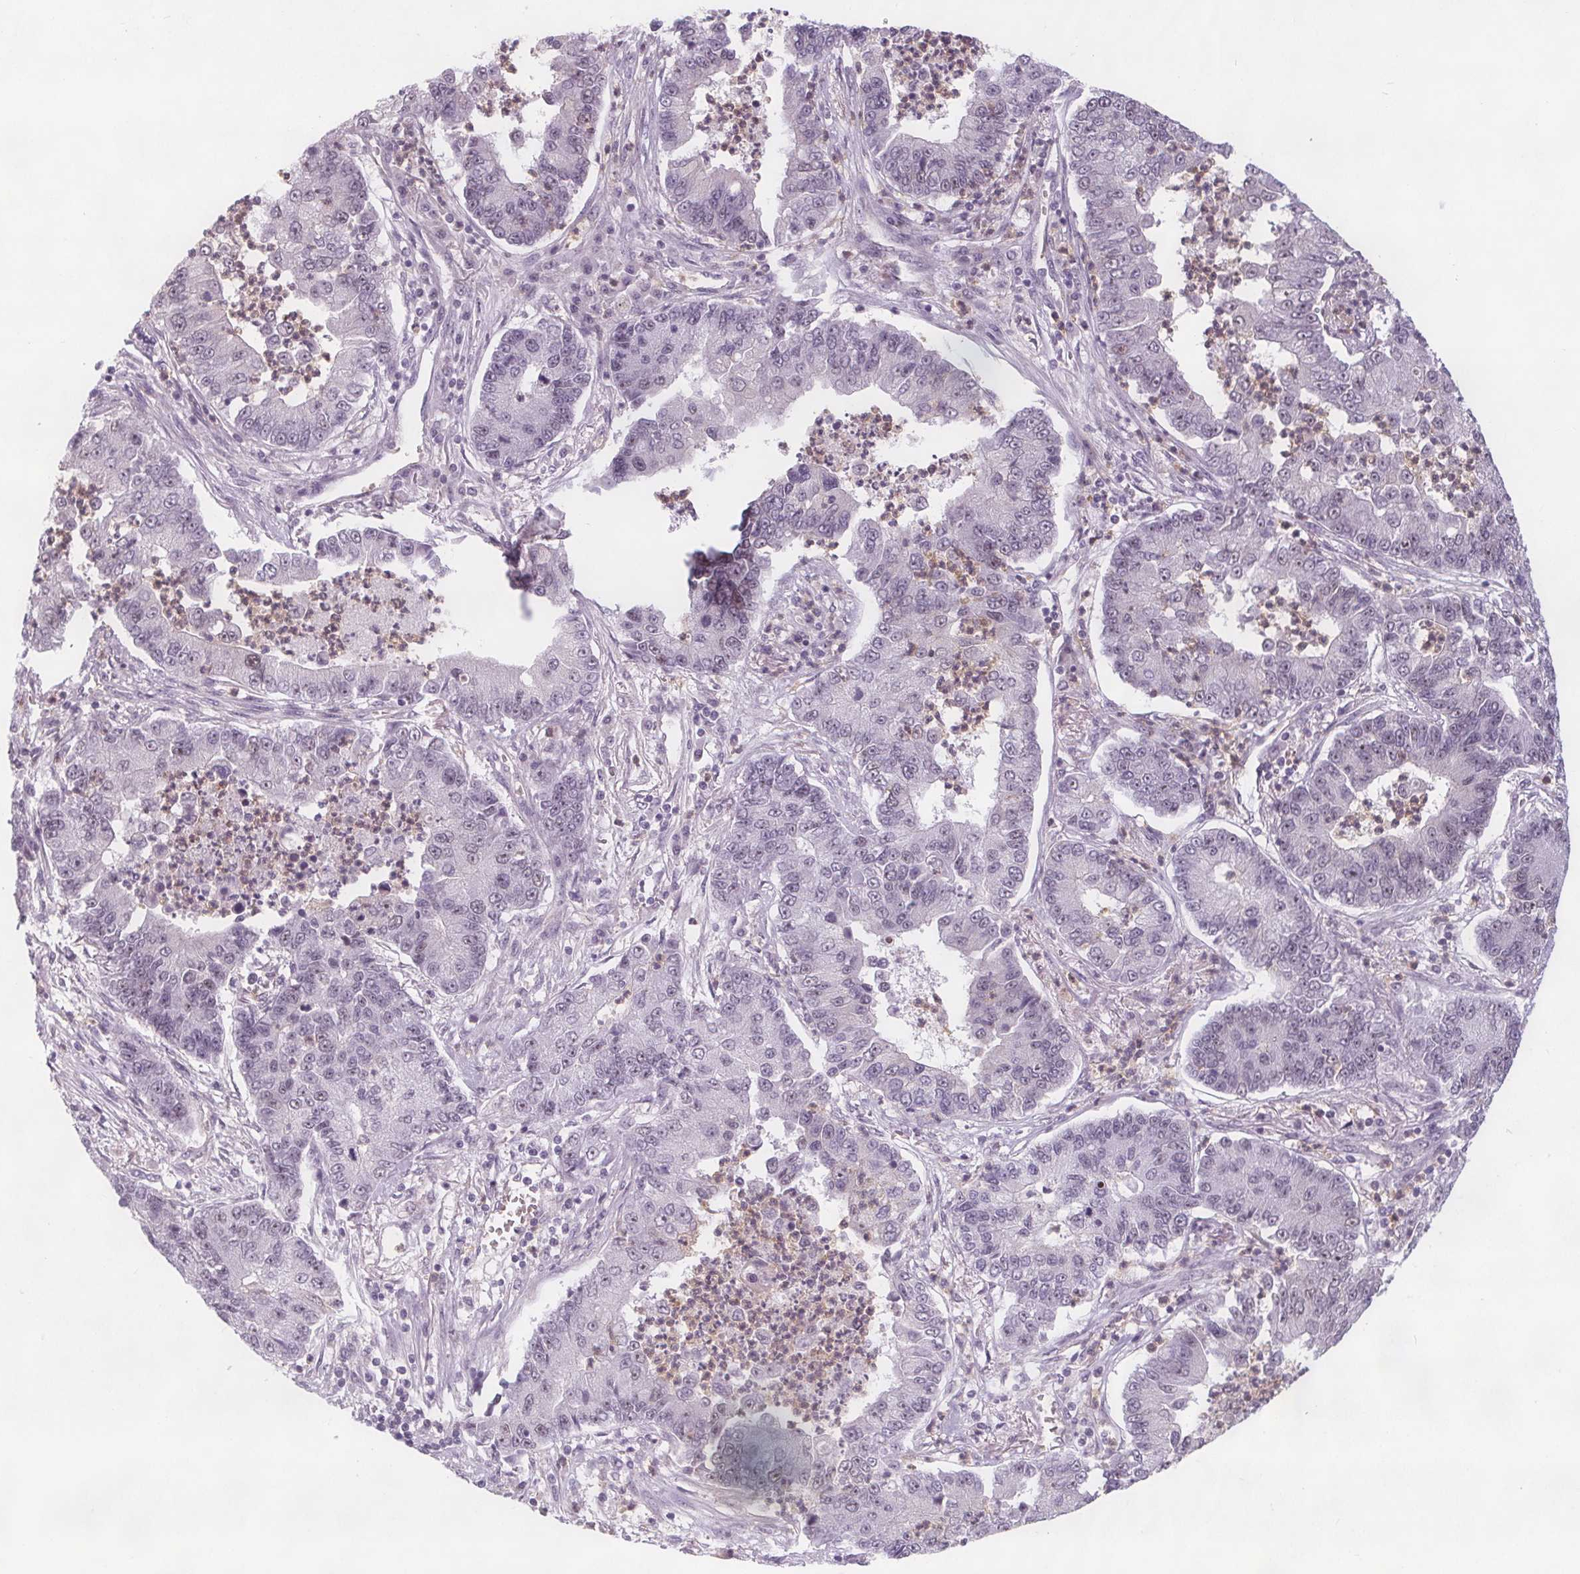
{"staining": {"intensity": "weak", "quantity": "<25%", "location": "nuclear"}, "tissue": "lung cancer", "cell_type": "Tumor cells", "image_type": "cancer", "snomed": [{"axis": "morphology", "description": "Adenocarcinoma, NOS"}, {"axis": "topography", "description": "Lung"}], "caption": "The image reveals no significant positivity in tumor cells of lung adenocarcinoma.", "gene": "NOLC1", "patient": {"sex": "female", "age": 57}}